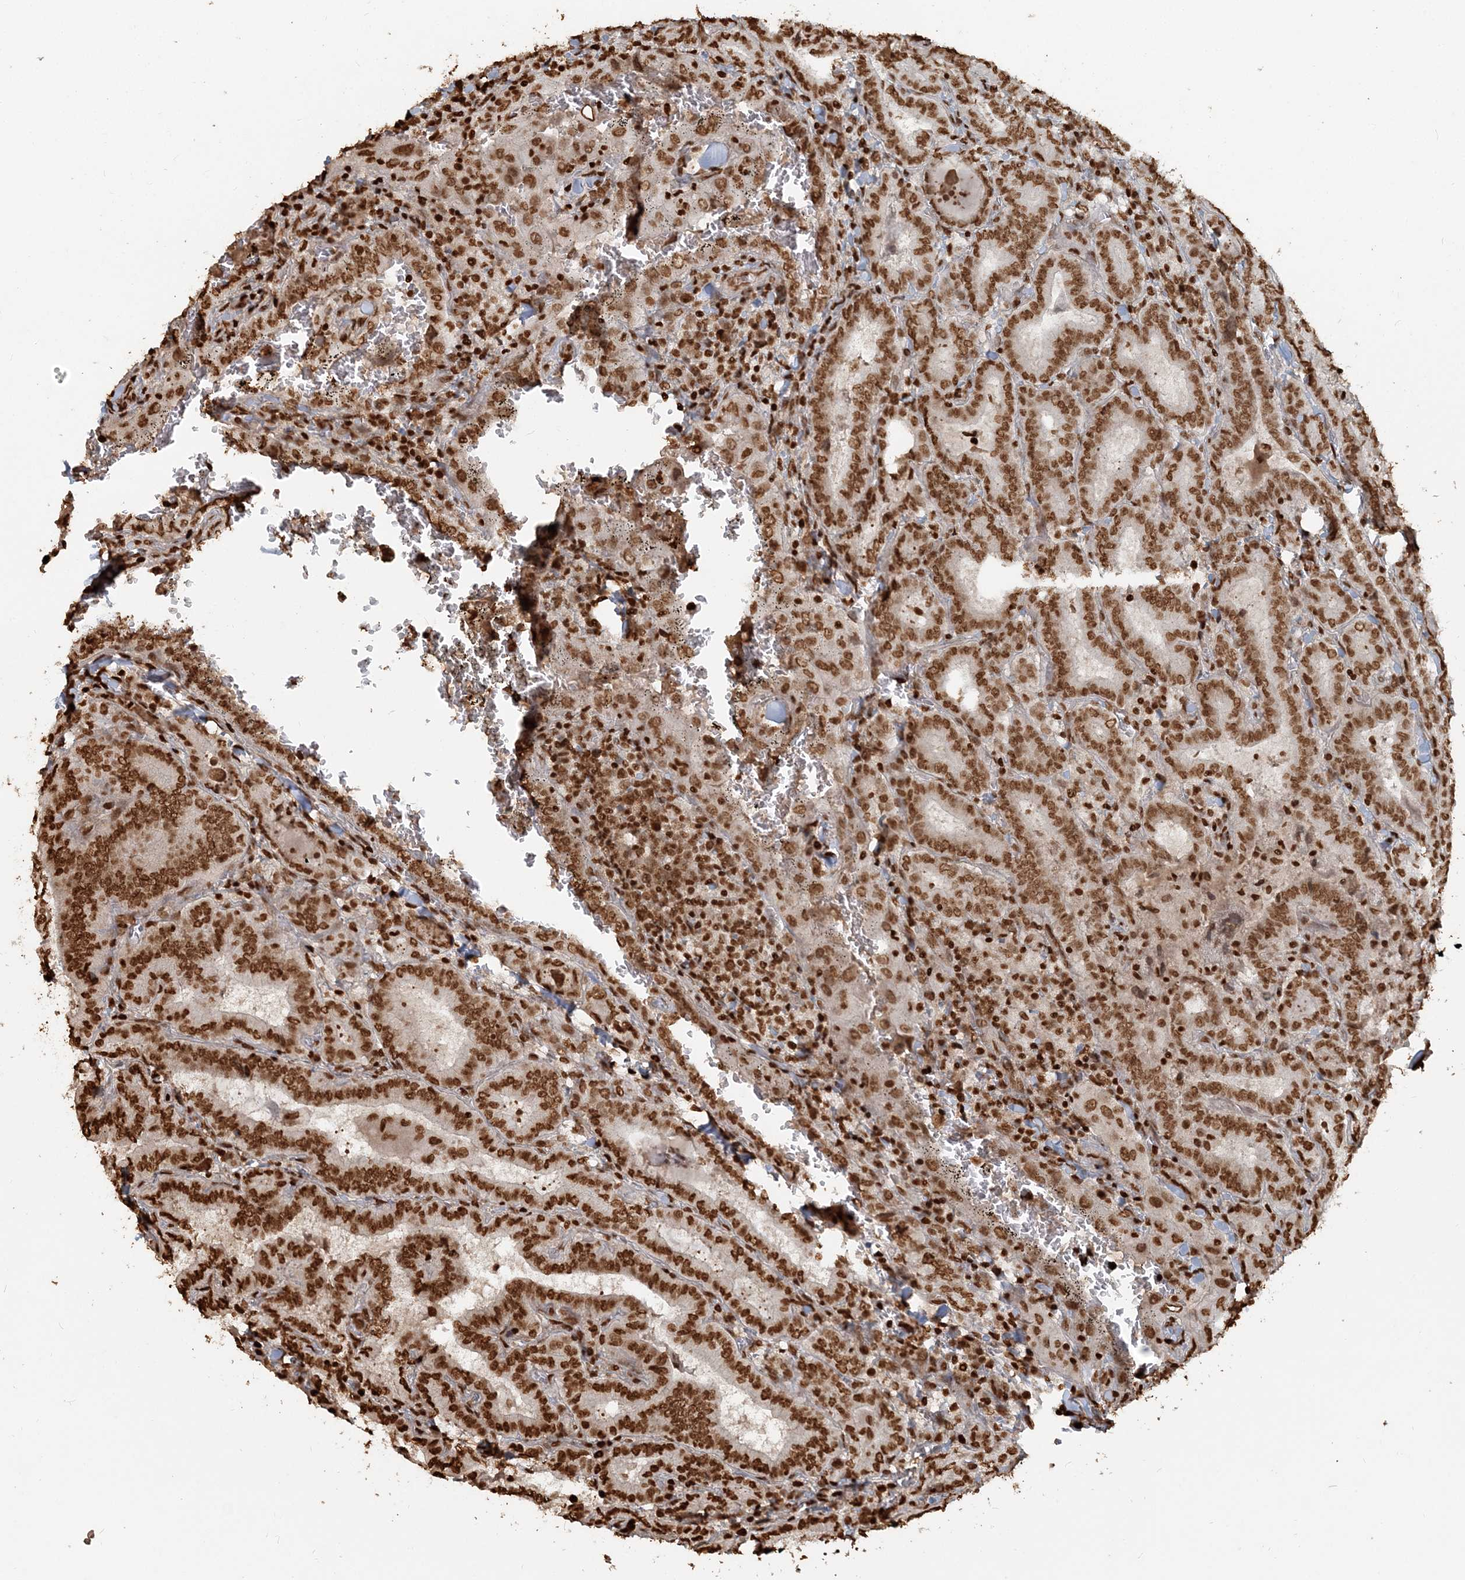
{"staining": {"intensity": "moderate", "quantity": ">75%", "location": "nuclear"}, "tissue": "thyroid cancer", "cell_type": "Tumor cells", "image_type": "cancer", "snomed": [{"axis": "morphology", "description": "Papillary adenocarcinoma, NOS"}, {"axis": "topography", "description": "Thyroid gland"}], "caption": "Approximately >75% of tumor cells in thyroid cancer (papillary adenocarcinoma) demonstrate moderate nuclear protein positivity as visualized by brown immunohistochemical staining.", "gene": "H3-3B", "patient": {"sex": "female", "age": 72}}